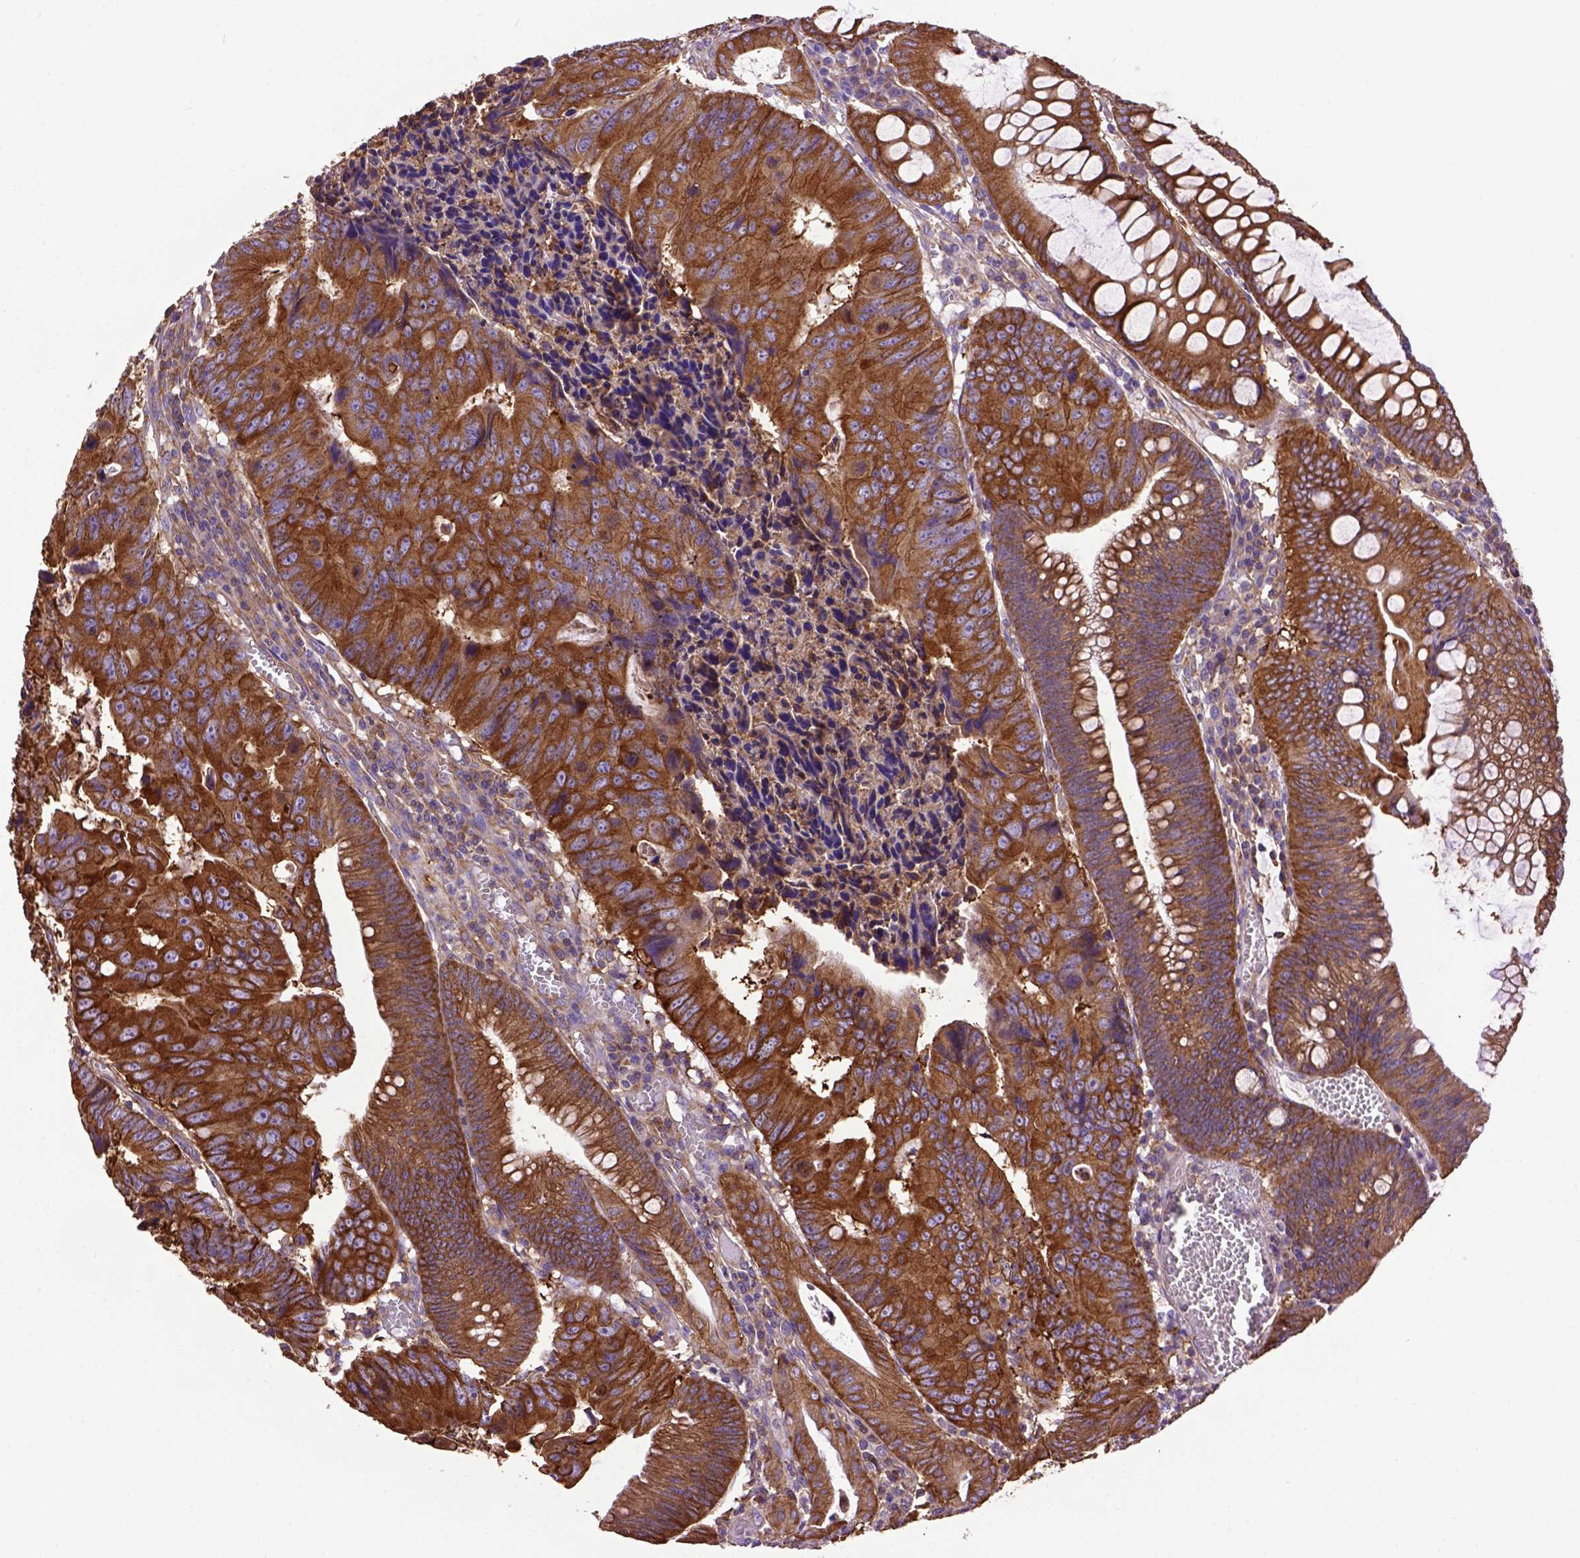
{"staining": {"intensity": "strong", "quantity": ">75%", "location": "cytoplasmic/membranous"}, "tissue": "colorectal cancer", "cell_type": "Tumor cells", "image_type": "cancer", "snomed": [{"axis": "morphology", "description": "Adenocarcinoma, NOS"}, {"axis": "topography", "description": "Colon"}], "caption": "Immunohistochemical staining of adenocarcinoma (colorectal) shows high levels of strong cytoplasmic/membranous staining in about >75% of tumor cells. (IHC, brightfield microscopy, high magnification).", "gene": "MVP", "patient": {"sex": "female", "age": 87}}